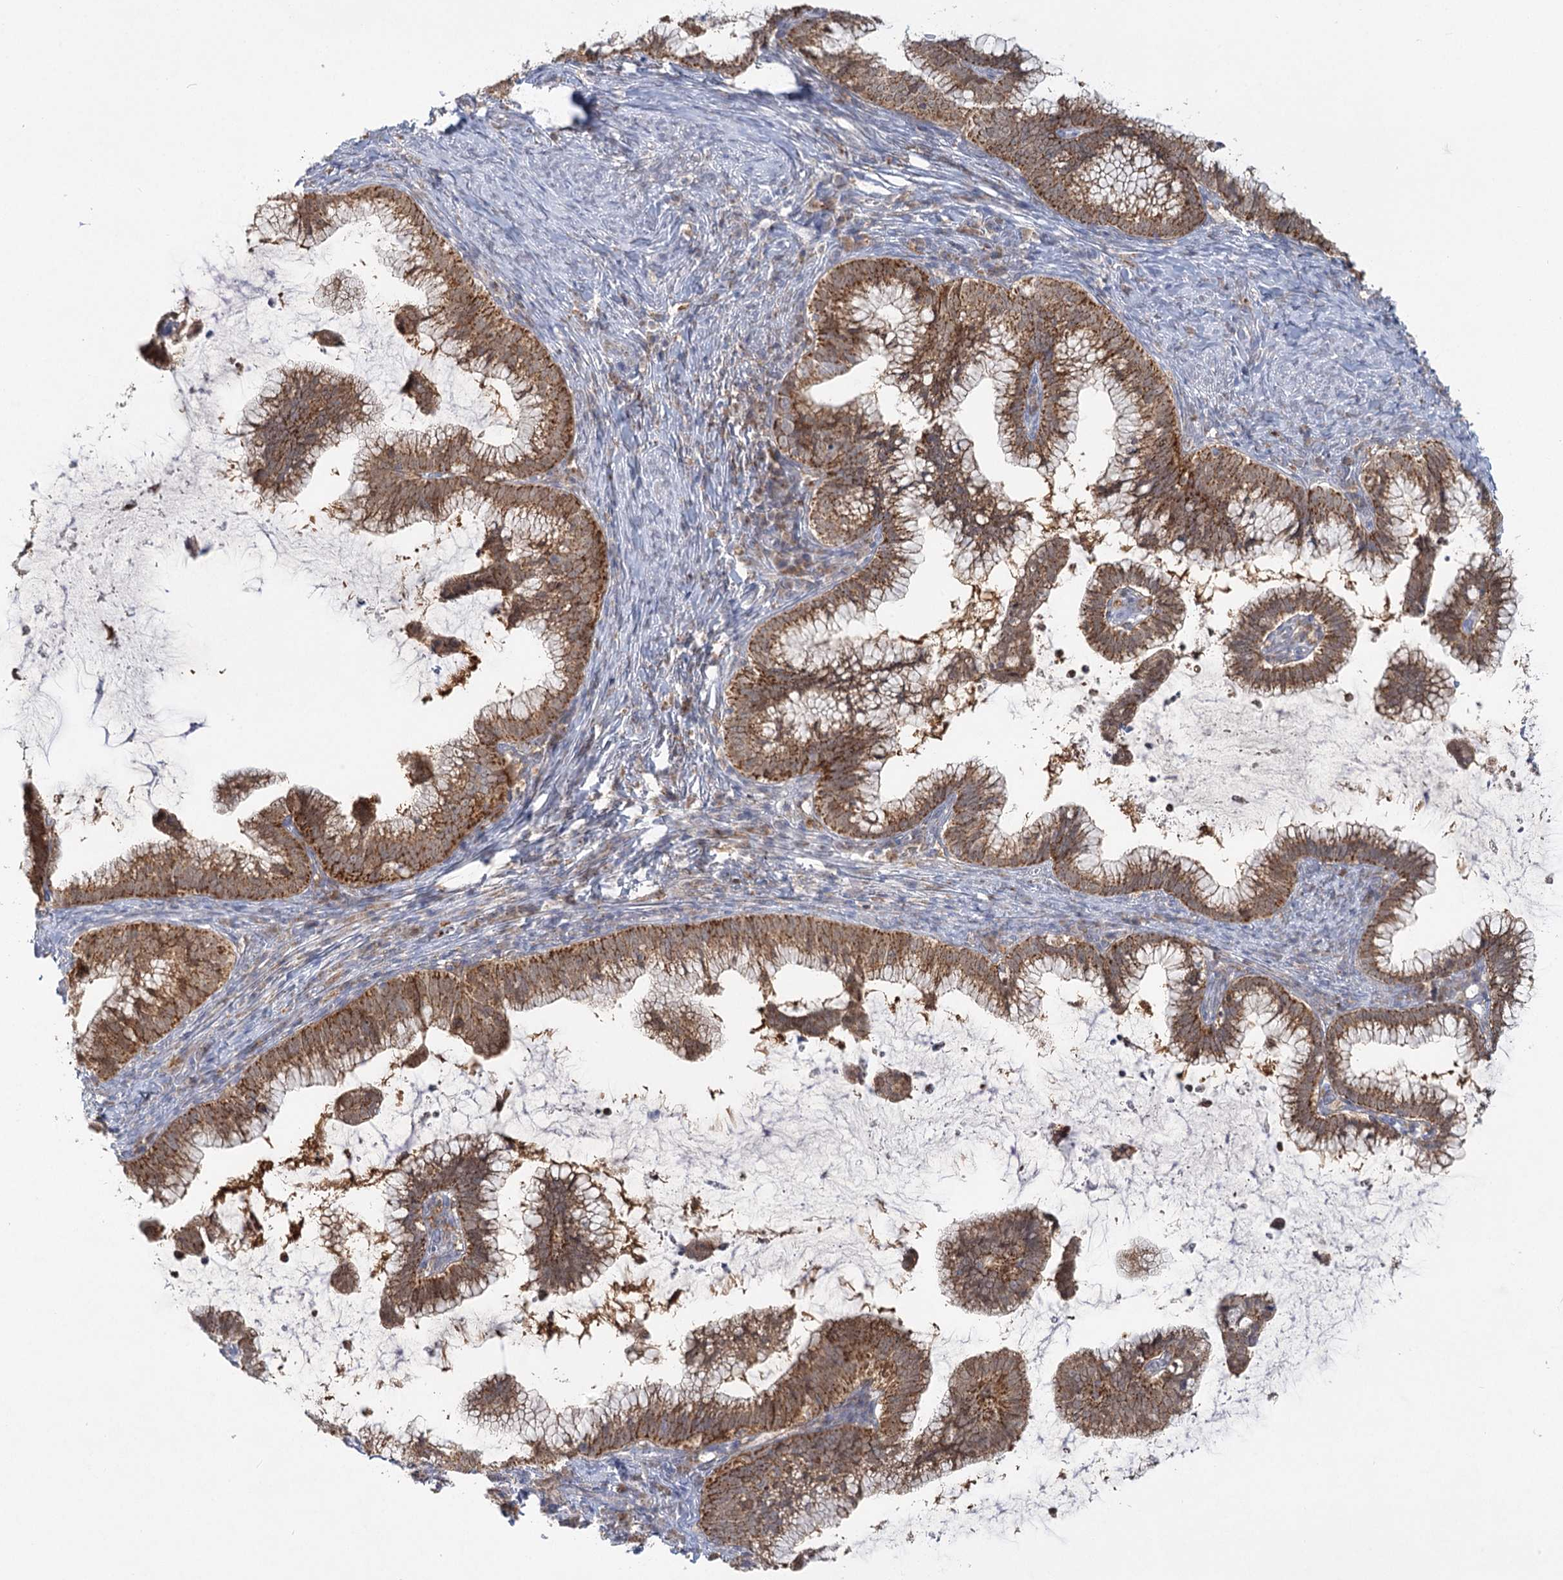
{"staining": {"intensity": "strong", "quantity": ">75%", "location": "cytoplasmic/membranous"}, "tissue": "cervical cancer", "cell_type": "Tumor cells", "image_type": "cancer", "snomed": [{"axis": "morphology", "description": "Adenocarcinoma, NOS"}, {"axis": "topography", "description": "Cervix"}], "caption": "IHC staining of cervical adenocarcinoma, which displays high levels of strong cytoplasmic/membranous staining in about >75% of tumor cells indicating strong cytoplasmic/membranous protein expression. The staining was performed using DAB (brown) for protein detection and nuclei were counterstained in hematoxylin (blue).", "gene": "TAS1R1", "patient": {"sex": "female", "age": 36}}